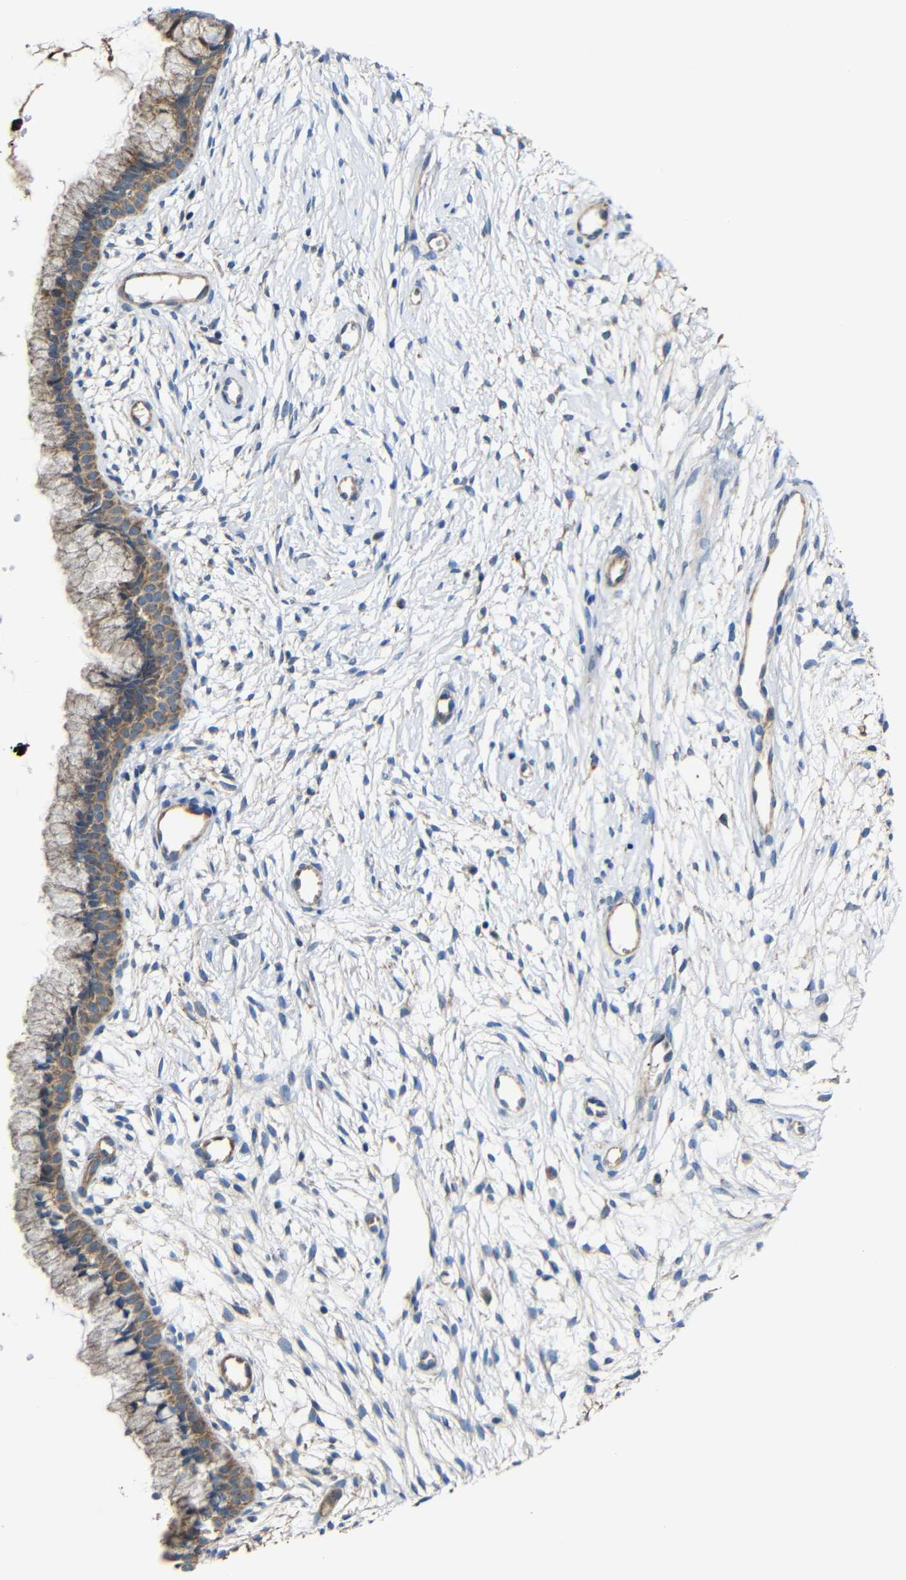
{"staining": {"intensity": "moderate", "quantity": ">75%", "location": "cytoplasmic/membranous"}, "tissue": "cervix", "cell_type": "Glandular cells", "image_type": "normal", "snomed": [{"axis": "morphology", "description": "Normal tissue, NOS"}, {"axis": "topography", "description": "Cervix"}], "caption": "IHC (DAB (3,3'-diaminobenzidine)) staining of unremarkable cervix displays moderate cytoplasmic/membranous protein positivity in approximately >75% of glandular cells.", "gene": "RHOT2", "patient": {"sex": "female", "age": 39}}